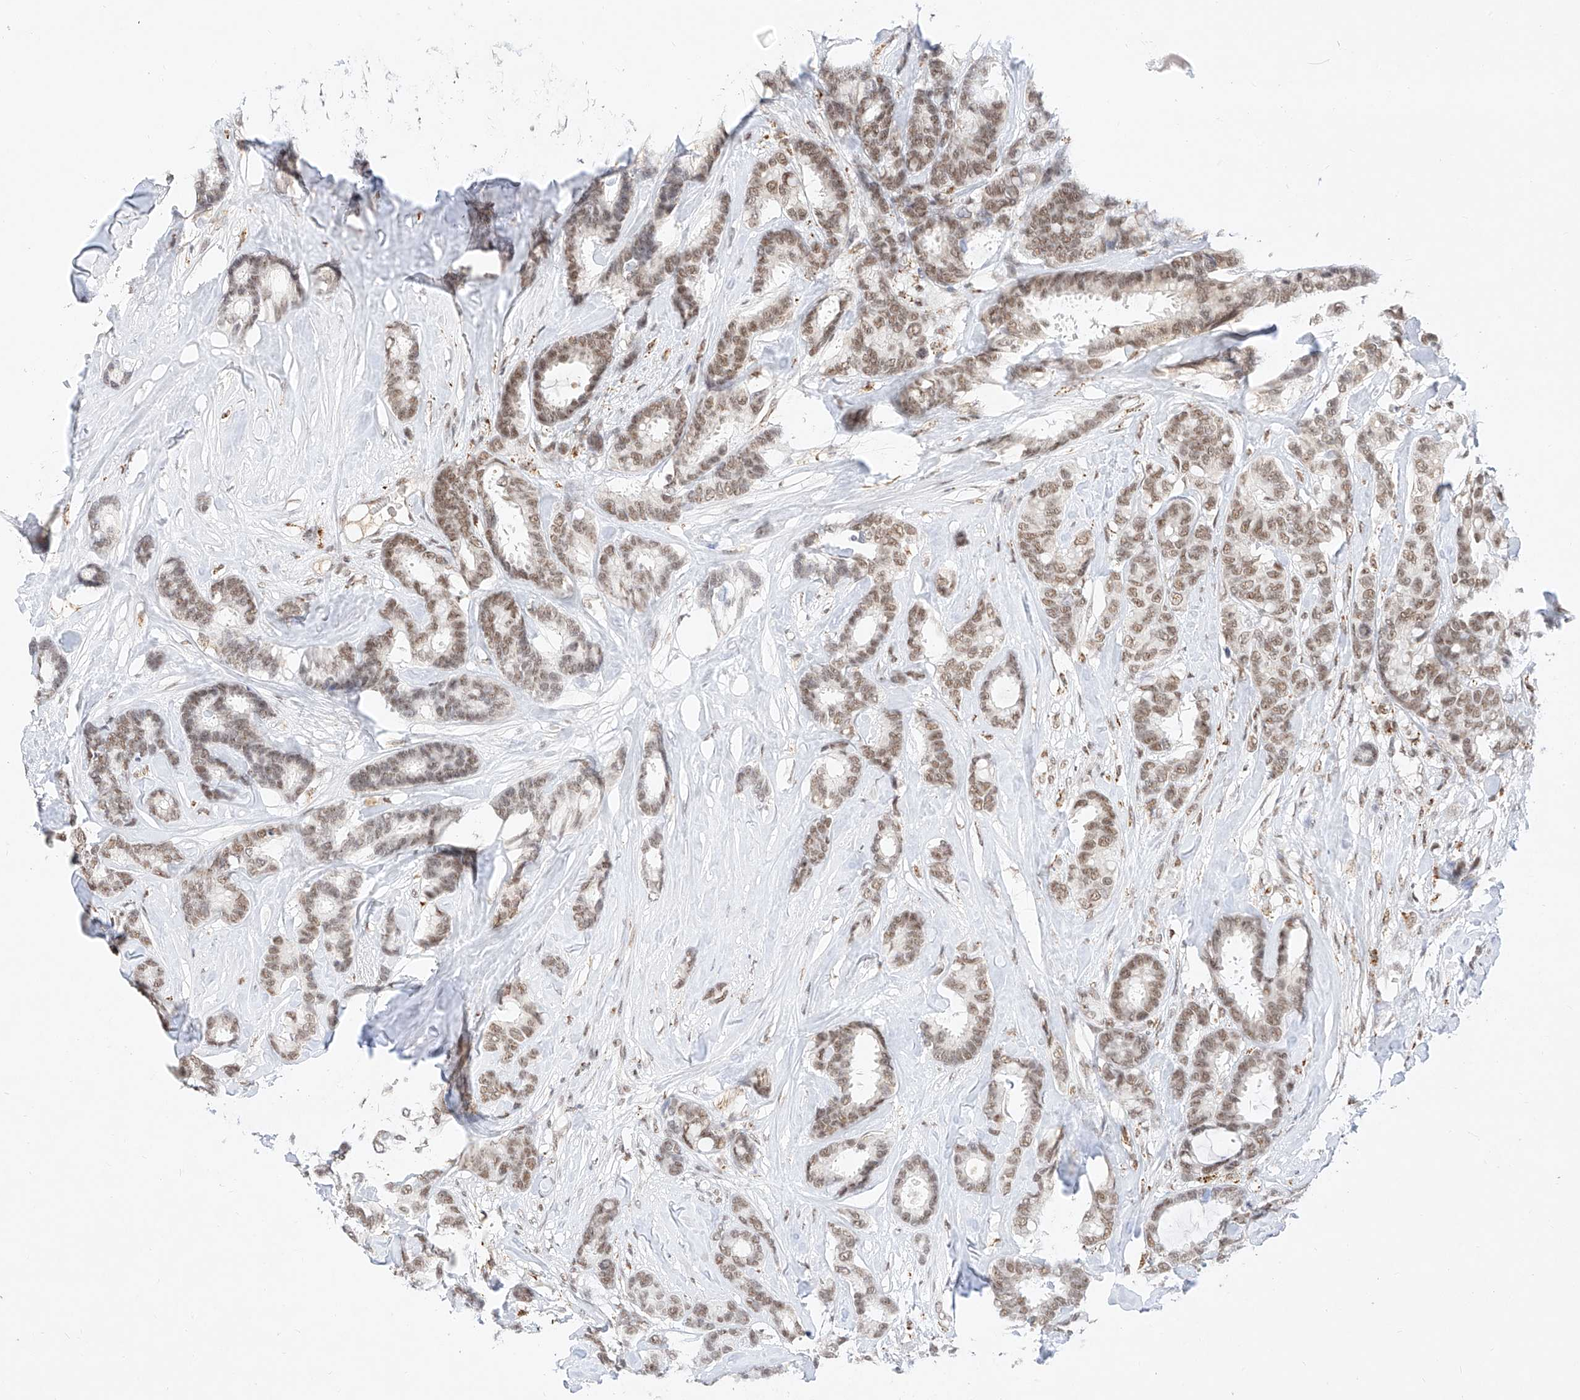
{"staining": {"intensity": "moderate", "quantity": ">75%", "location": "nuclear"}, "tissue": "breast cancer", "cell_type": "Tumor cells", "image_type": "cancer", "snomed": [{"axis": "morphology", "description": "Duct carcinoma"}, {"axis": "topography", "description": "Breast"}], "caption": "Immunohistochemistry (IHC) micrograph of breast cancer stained for a protein (brown), which reveals medium levels of moderate nuclear positivity in about >75% of tumor cells.", "gene": "NRF1", "patient": {"sex": "female", "age": 87}}